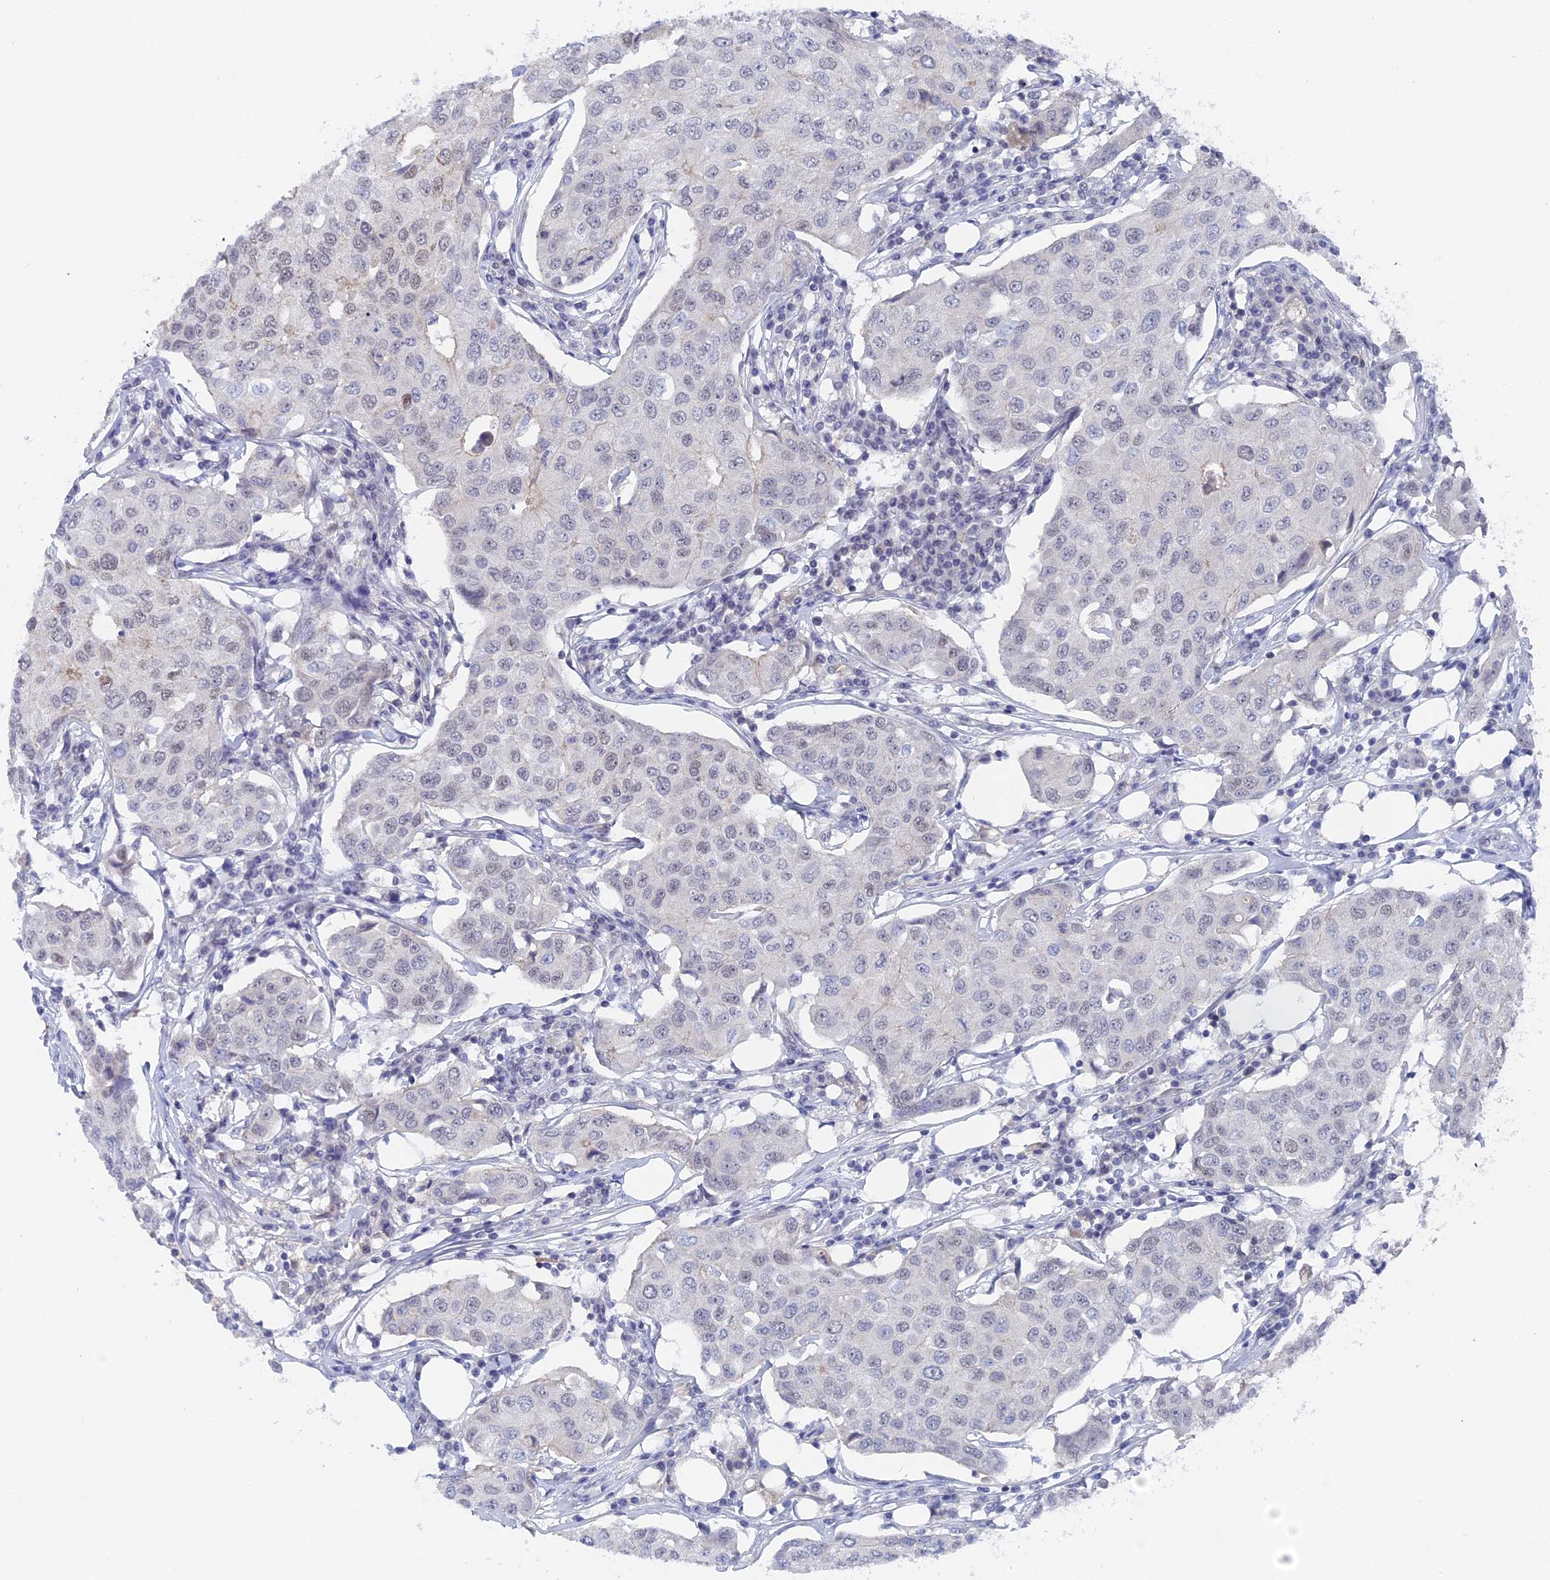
{"staining": {"intensity": "negative", "quantity": "none", "location": "none"}, "tissue": "breast cancer", "cell_type": "Tumor cells", "image_type": "cancer", "snomed": [{"axis": "morphology", "description": "Duct carcinoma"}, {"axis": "topography", "description": "Breast"}], "caption": "Micrograph shows no significant protein positivity in tumor cells of breast cancer.", "gene": "BRD2", "patient": {"sex": "female", "age": 80}}